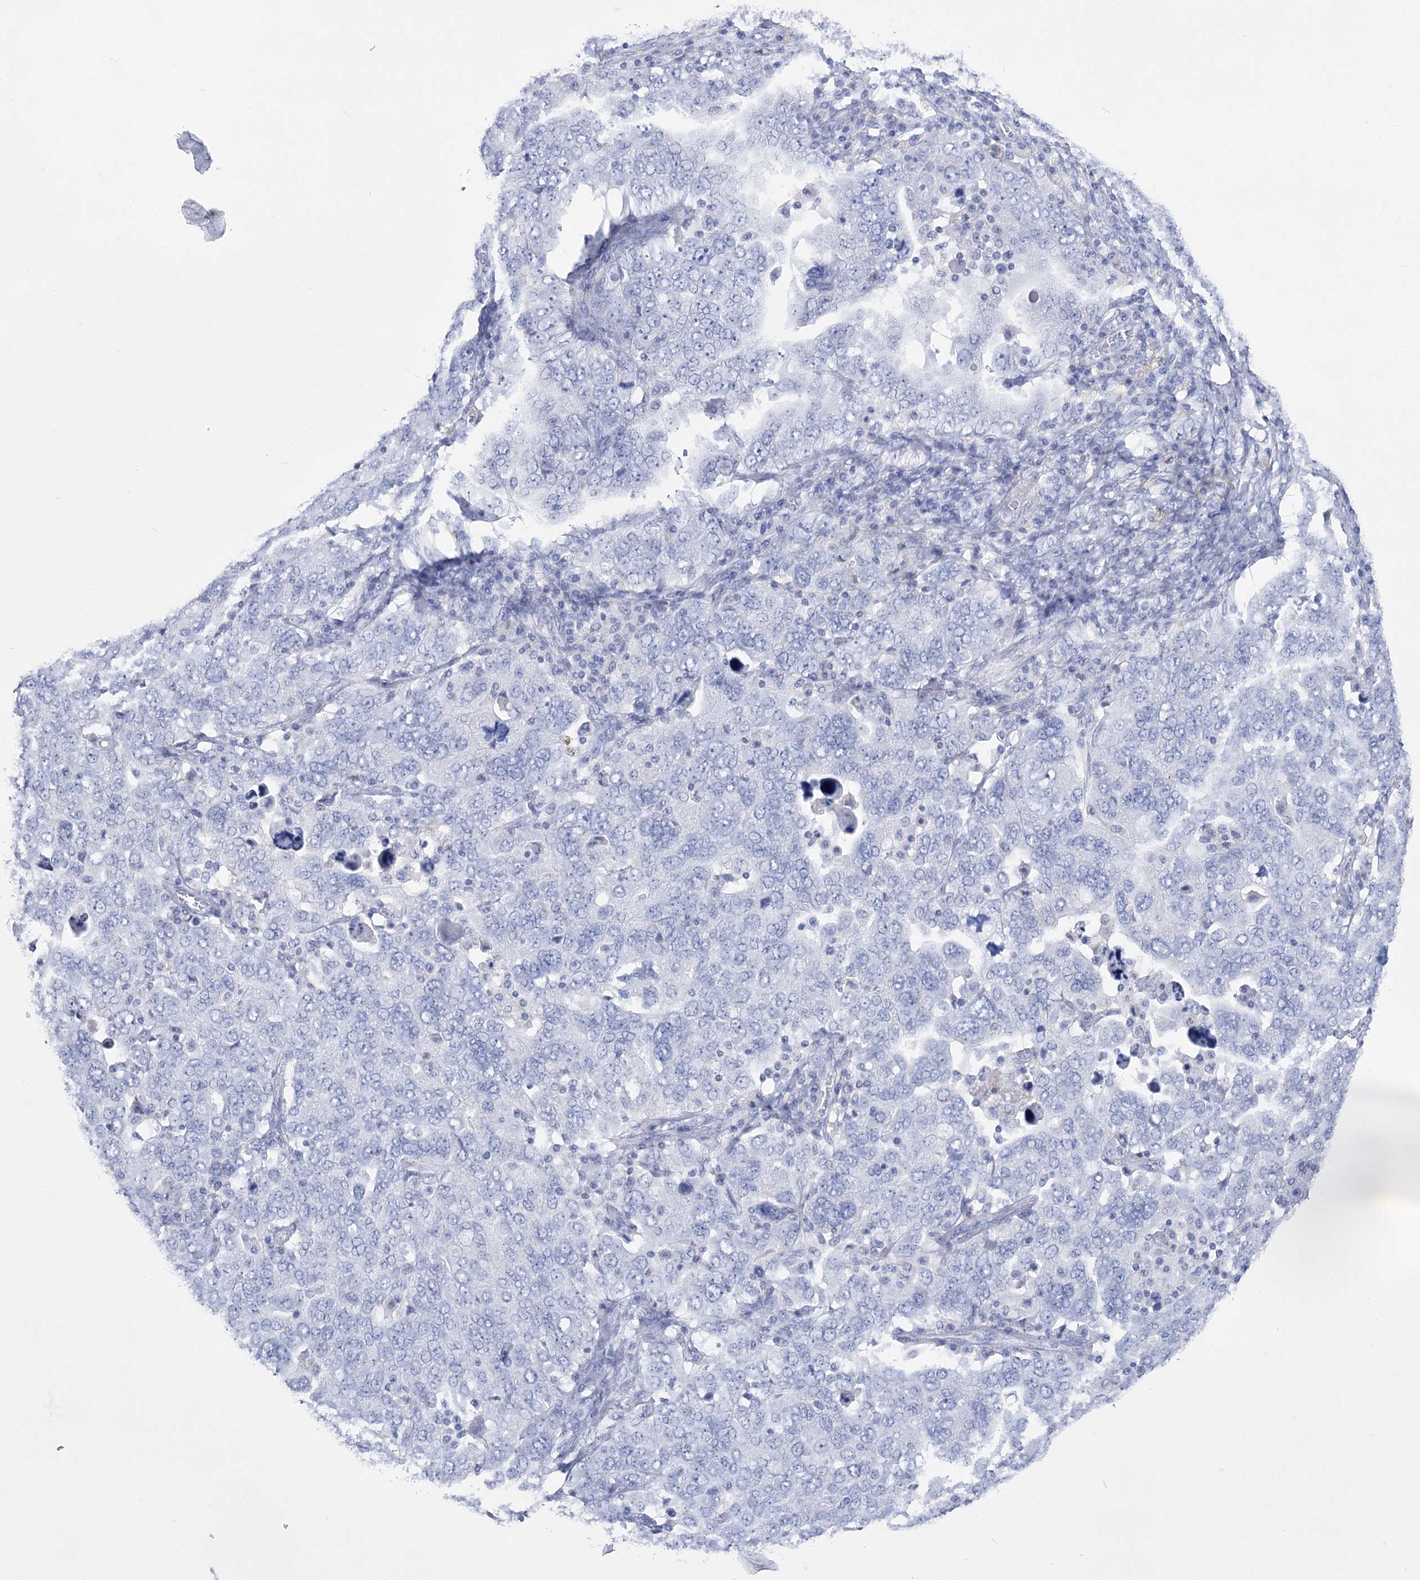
{"staining": {"intensity": "negative", "quantity": "none", "location": "none"}, "tissue": "ovarian cancer", "cell_type": "Tumor cells", "image_type": "cancer", "snomed": [{"axis": "morphology", "description": "Carcinoma, endometroid"}, {"axis": "topography", "description": "Ovary"}], "caption": "This is a photomicrograph of immunohistochemistry (IHC) staining of ovarian cancer (endometroid carcinoma), which shows no positivity in tumor cells.", "gene": "PCDHA1", "patient": {"sex": "female", "age": 62}}